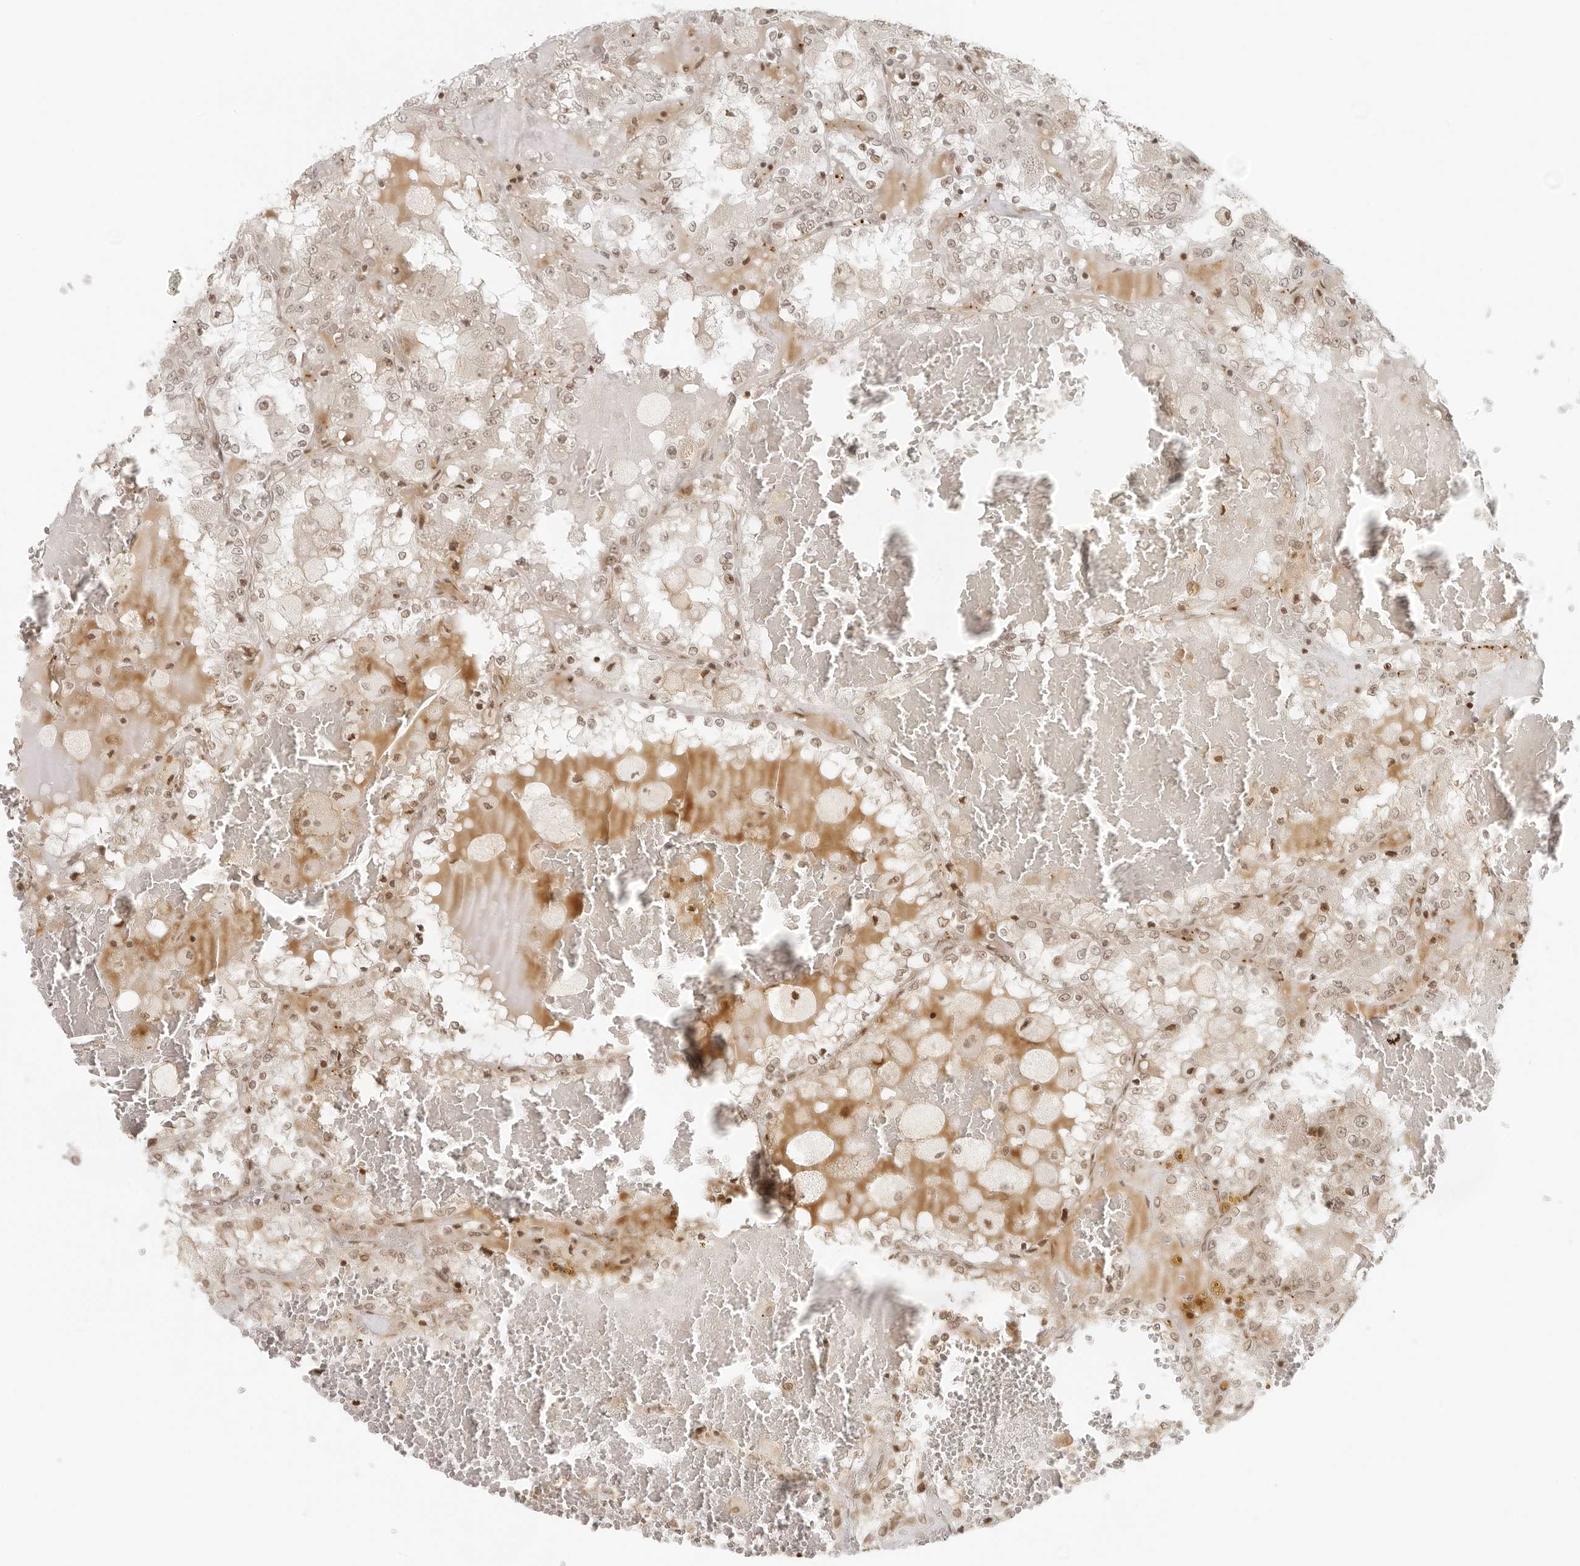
{"staining": {"intensity": "weak", "quantity": ">75%", "location": "cytoplasmic/membranous,nuclear"}, "tissue": "renal cancer", "cell_type": "Tumor cells", "image_type": "cancer", "snomed": [{"axis": "morphology", "description": "Adenocarcinoma, NOS"}, {"axis": "topography", "description": "Kidney"}], "caption": "Adenocarcinoma (renal) stained with DAB immunohistochemistry exhibits low levels of weak cytoplasmic/membranous and nuclear positivity in approximately >75% of tumor cells.", "gene": "ZNF407", "patient": {"sex": "female", "age": 56}}